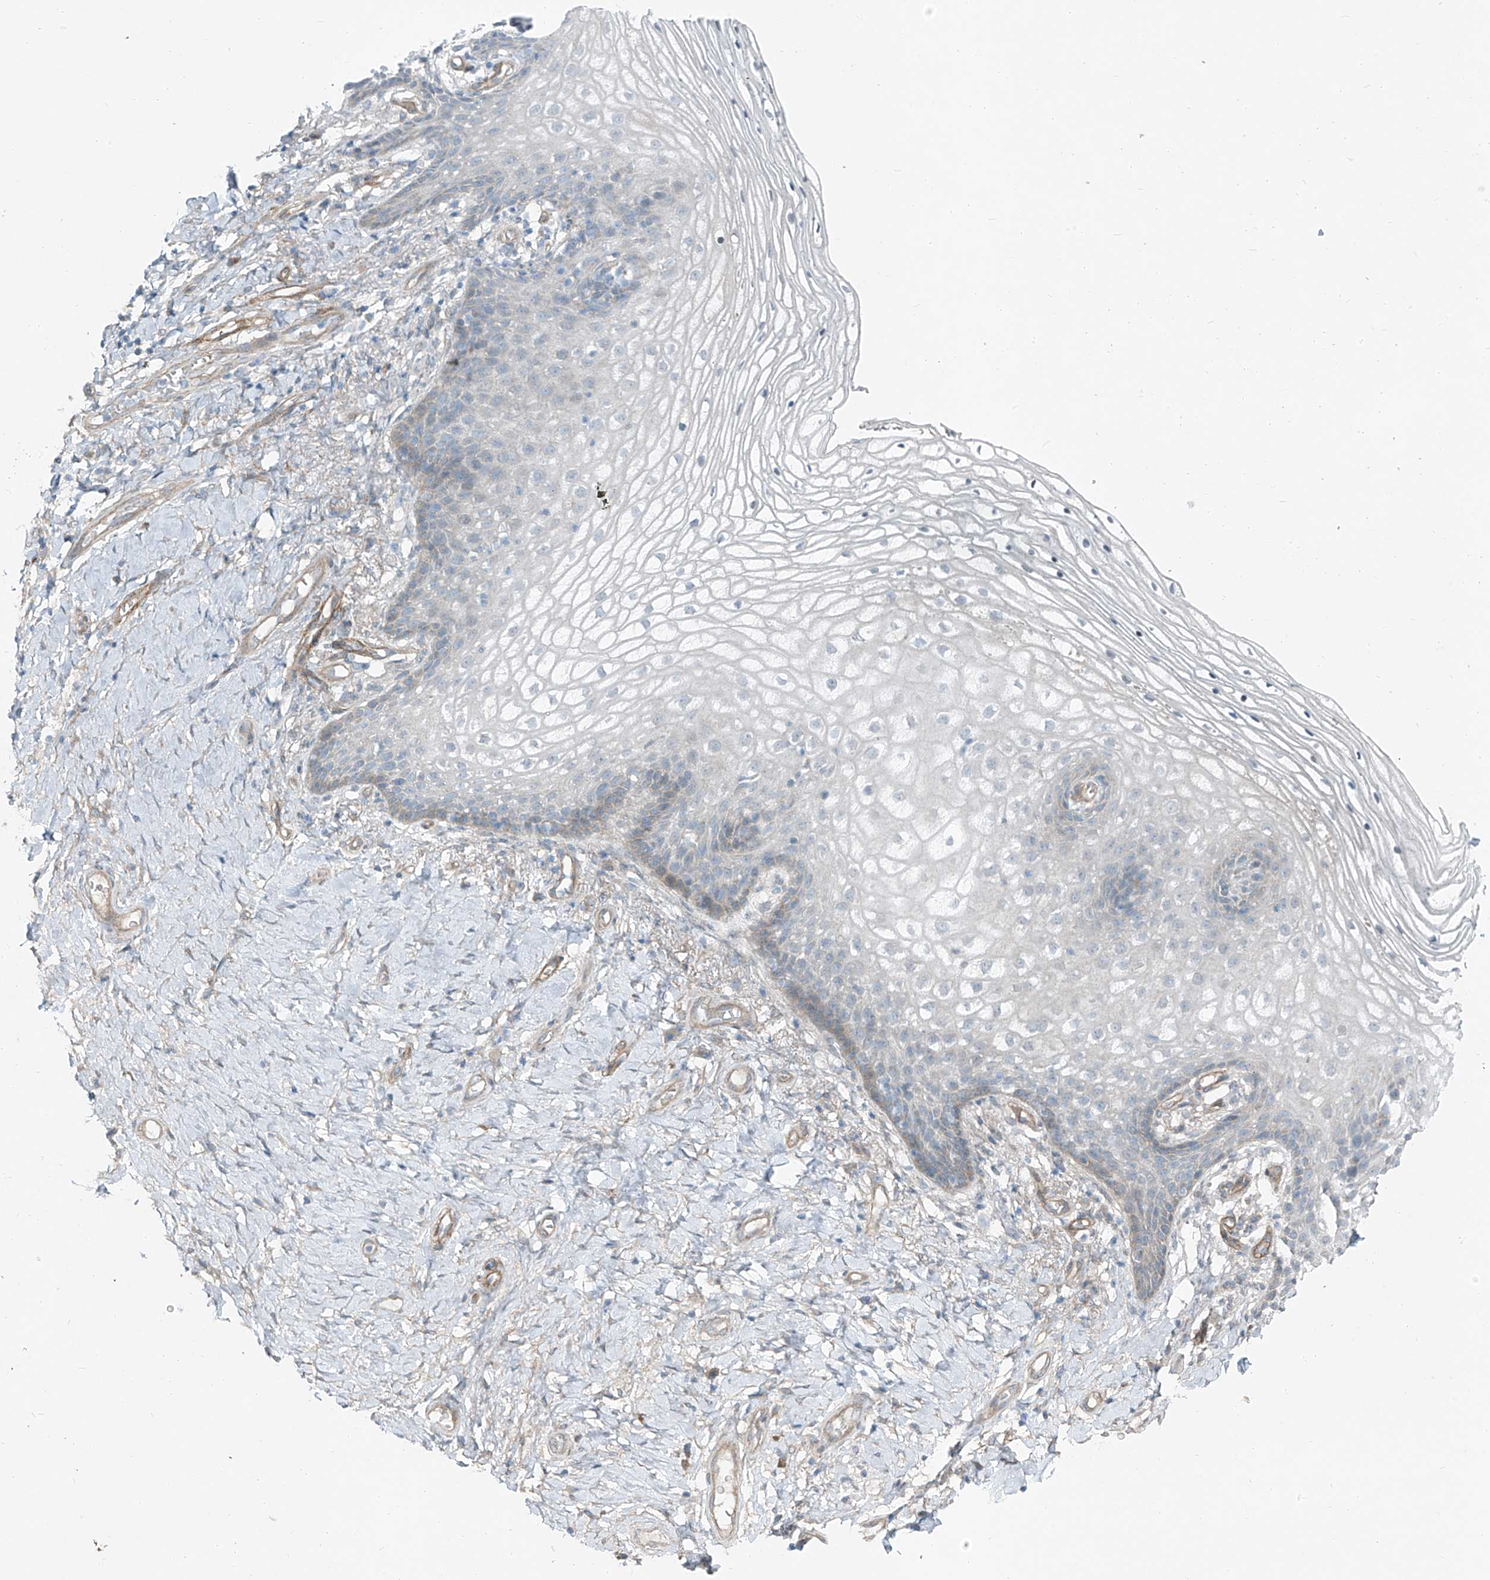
{"staining": {"intensity": "negative", "quantity": "none", "location": "none"}, "tissue": "vagina", "cell_type": "Squamous epithelial cells", "image_type": "normal", "snomed": [{"axis": "morphology", "description": "Normal tissue, NOS"}, {"axis": "topography", "description": "Vagina"}], "caption": "Vagina was stained to show a protein in brown. There is no significant staining in squamous epithelial cells. (Brightfield microscopy of DAB (3,3'-diaminobenzidine) immunohistochemistry at high magnification).", "gene": "TNS2", "patient": {"sex": "female", "age": 60}}